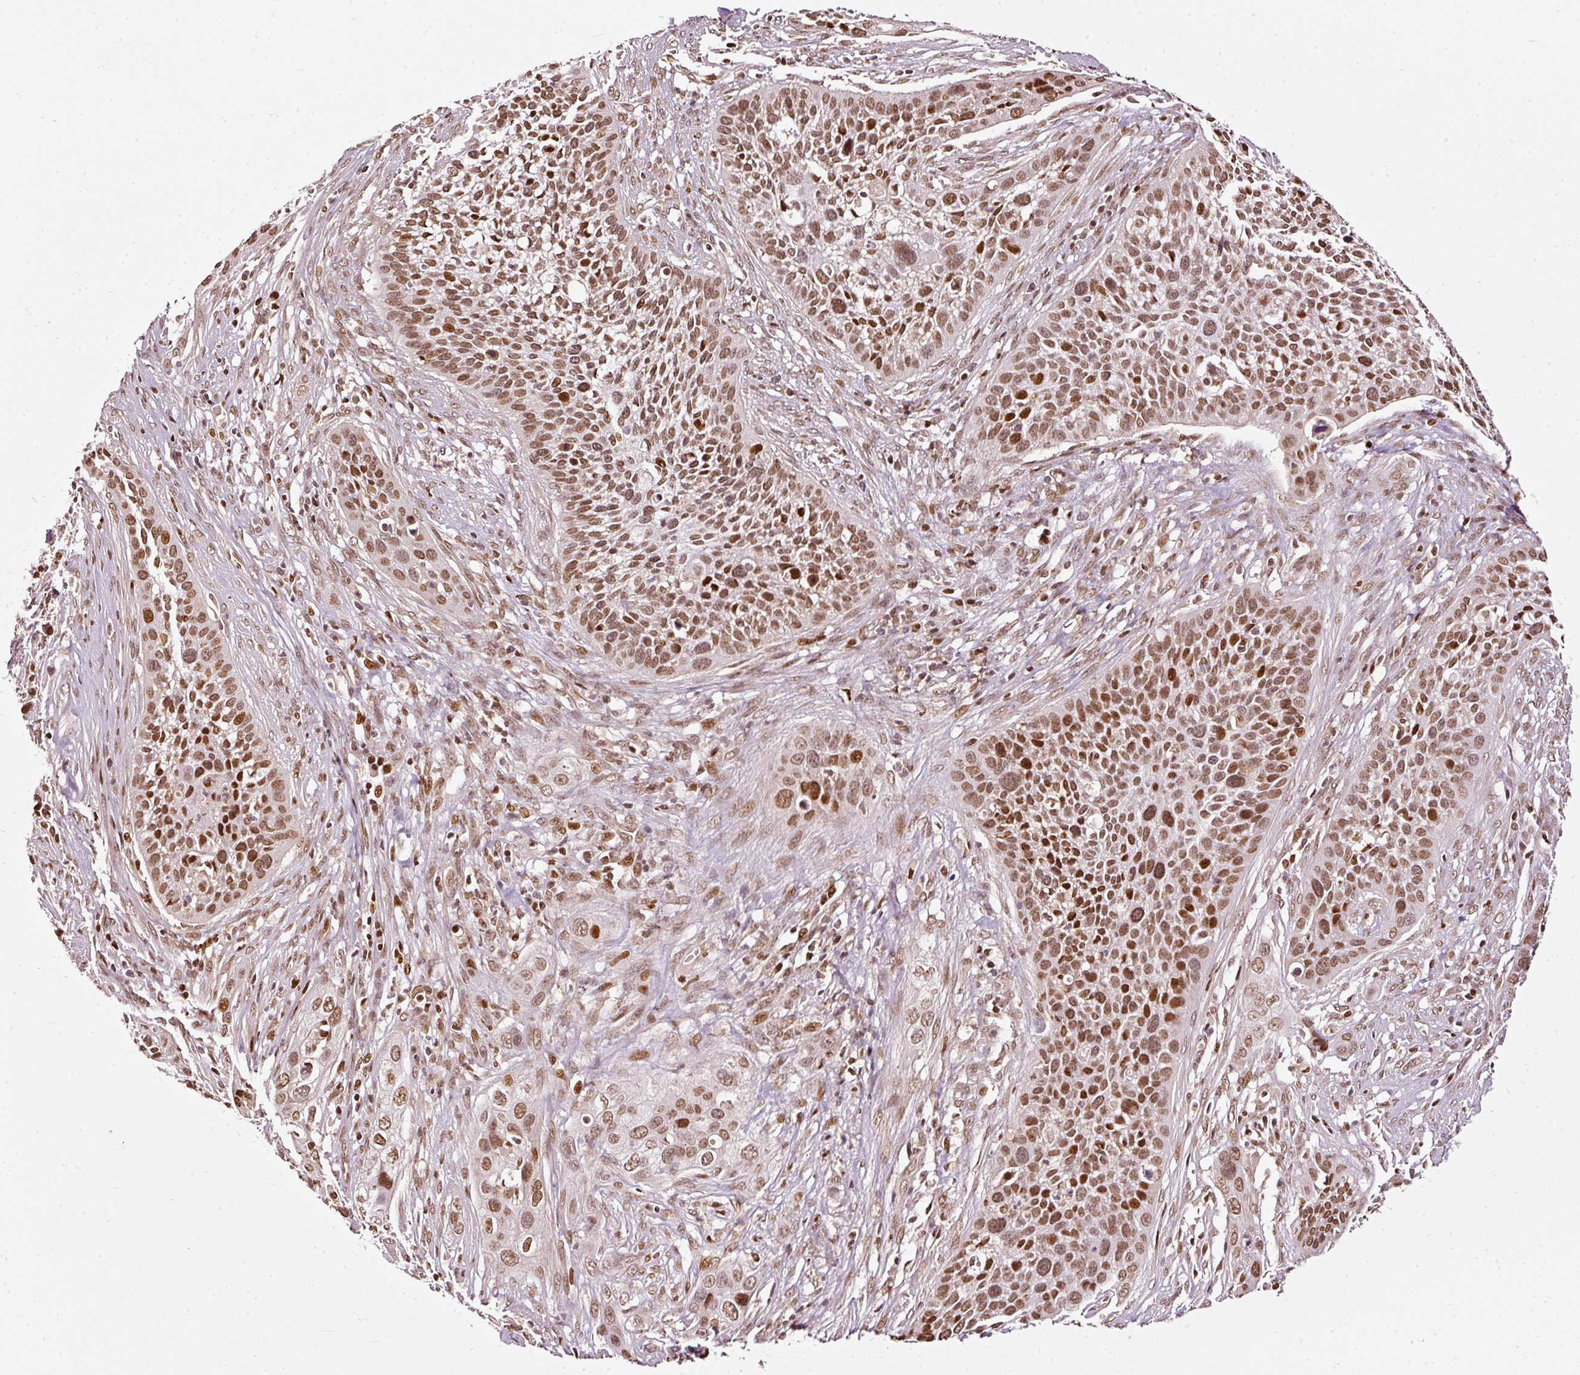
{"staining": {"intensity": "moderate", "quantity": ">75%", "location": "nuclear"}, "tissue": "cervical cancer", "cell_type": "Tumor cells", "image_type": "cancer", "snomed": [{"axis": "morphology", "description": "Squamous cell carcinoma, NOS"}, {"axis": "topography", "description": "Cervix"}], "caption": "IHC histopathology image of neoplastic tissue: human cervical cancer (squamous cell carcinoma) stained using immunohistochemistry (IHC) shows medium levels of moderate protein expression localized specifically in the nuclear of tumor cells, appearing as a nuclear brown color.", "gene": "ZNF778", "patient": {"sex": "female", "age": 34}}